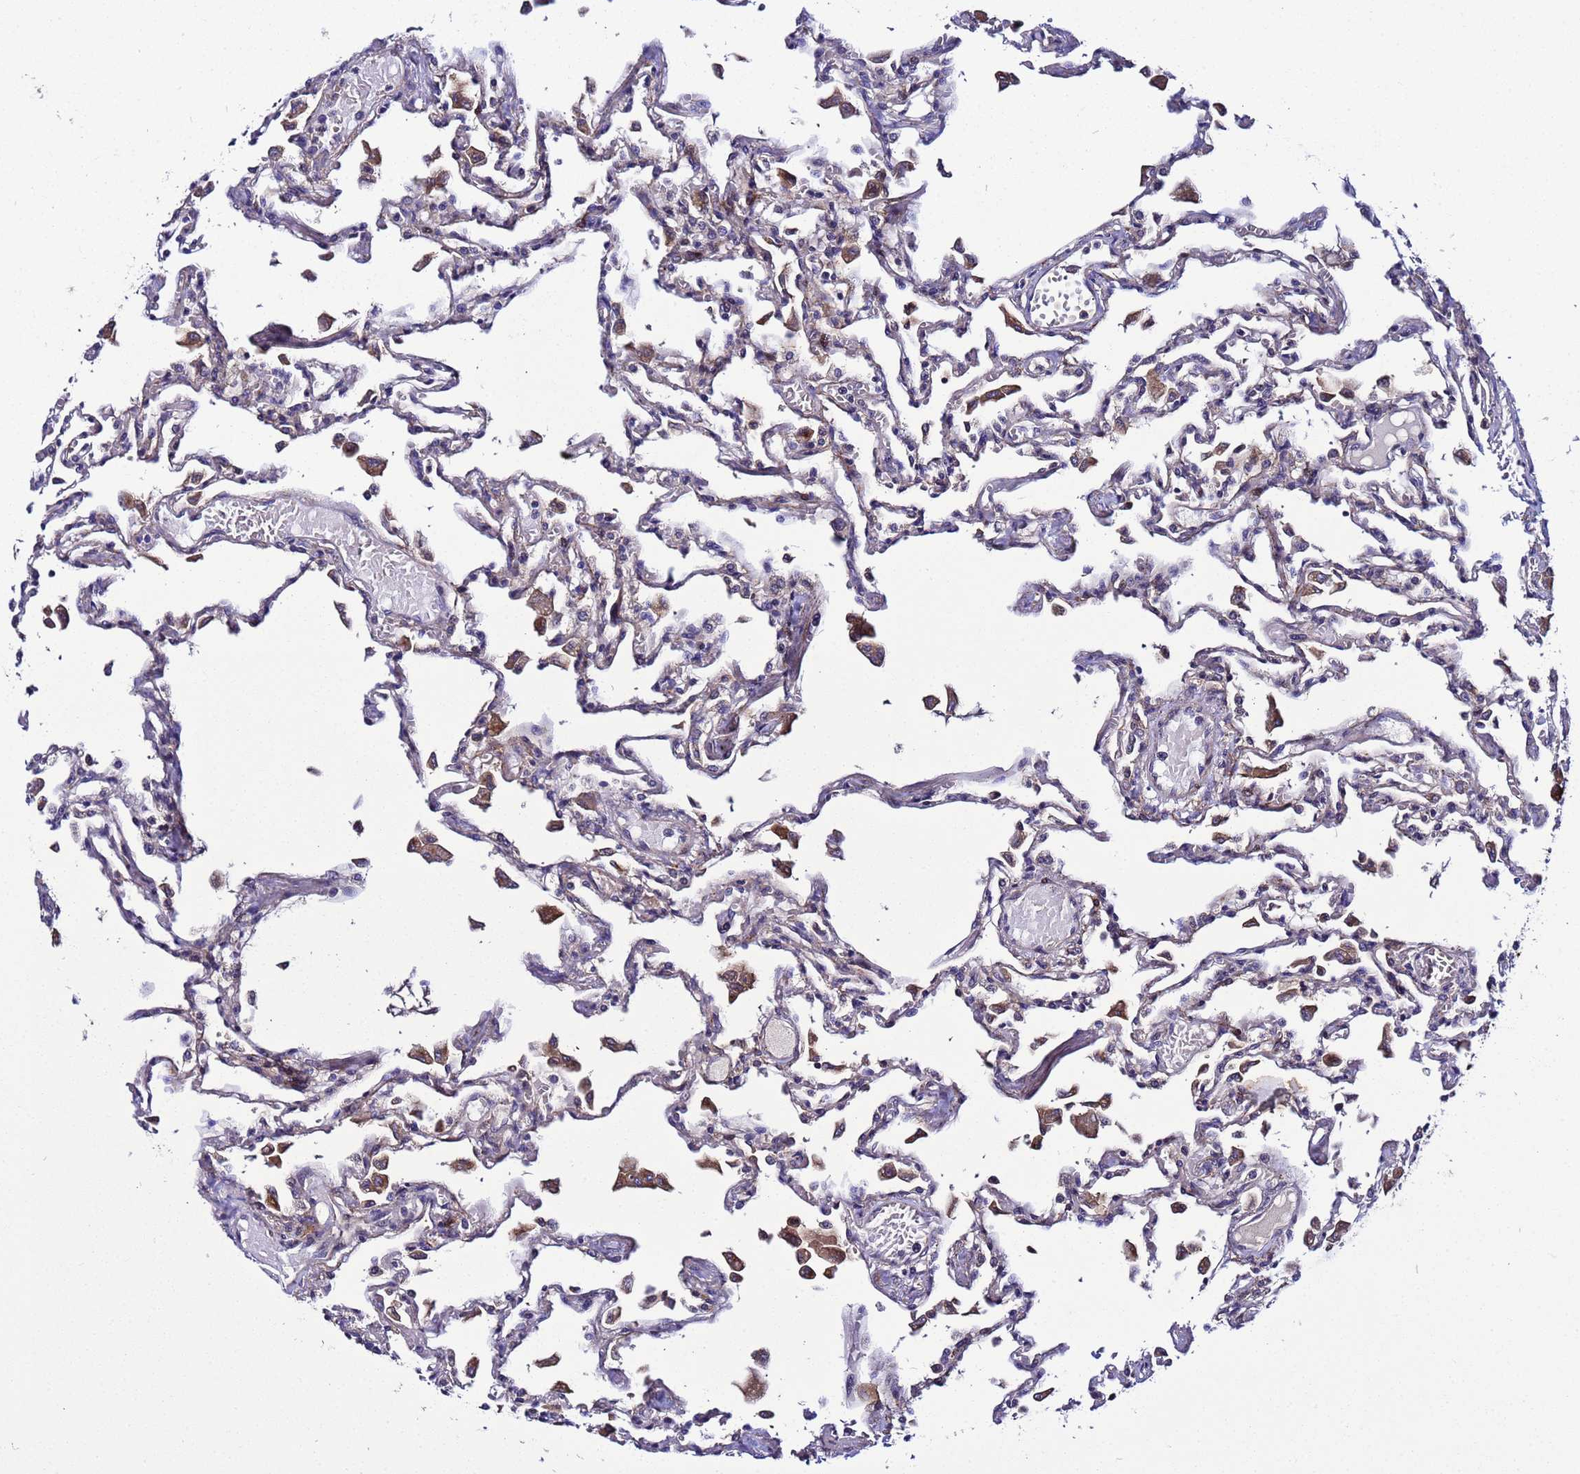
{"staining": {"intensity": "weak", "quantity": "25%-75%", "location": "cytoplasmic/membranous"}, "tissue": "lung", "cell_type": "Alveolar cells", "image_type": "normal", "snomed": [{"axis": "morphology", "description": "Normal tissue, NOS"}, {"axis": "topography", "description": "Bronchus"}, {"axis": "topography", "description": "Lung"}], "caption": "Immunohistochemistry (IHC) micrograph of unremarkable lung: lung stained using immunohistochemistry (IHC) reveals low levels of weak protein expression localized specifically in the cytoplasmic/membranous of alveolar cells, appearing as a cytoplasmic/membranous brown color.", "gene": "PLXDC2", "patient": {"sex": "female", "age": 49}}